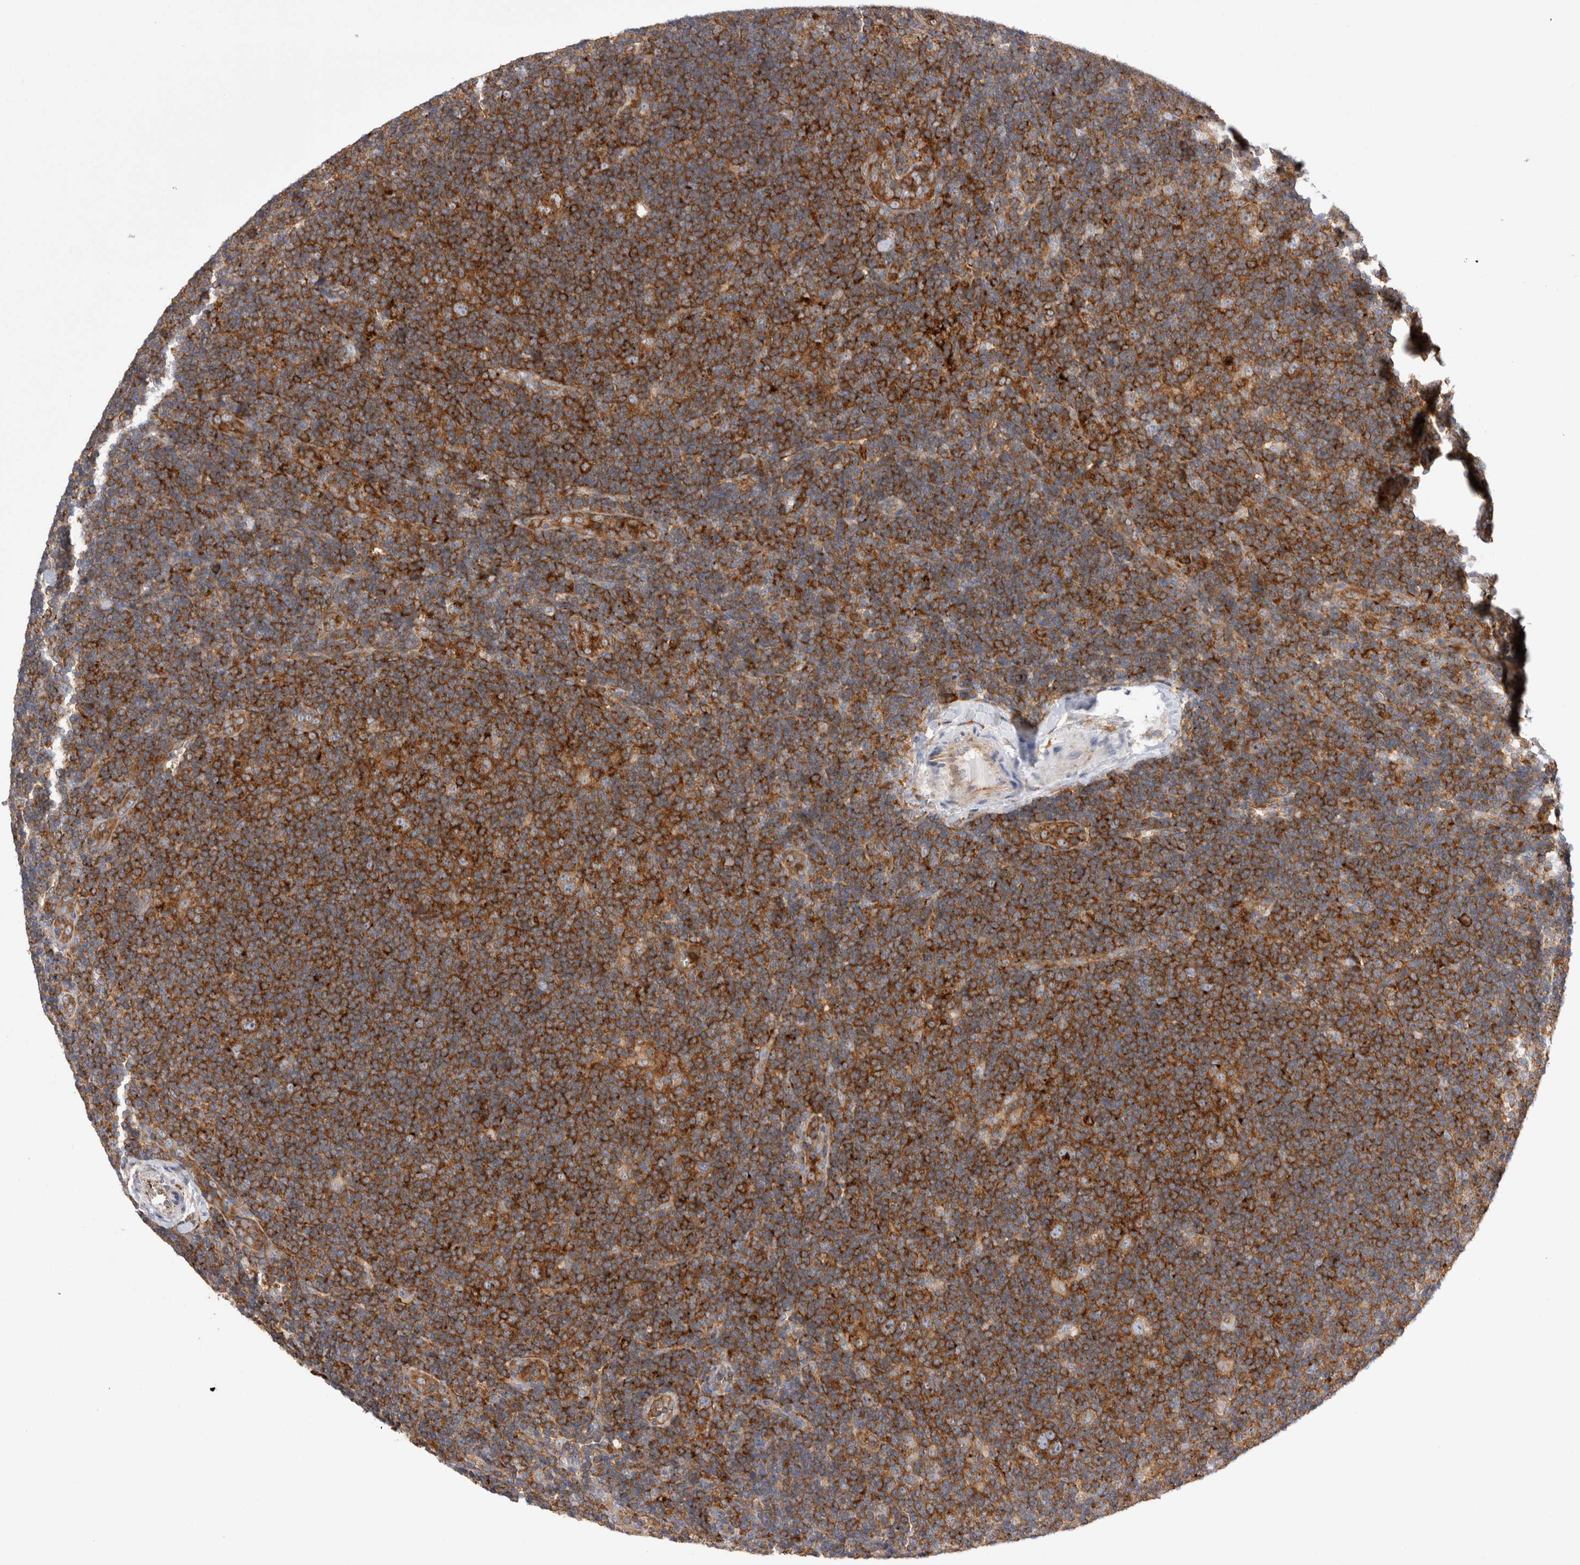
{"staining": {"intensity": "strong", "quantity": ">75%", "location": "cytoplasmic/membranous"}, "tissue": "lymphoma", "cell_type": "Tumor cells", "image_type": "cancer", "snomed": [{"axis": "morphology", "description": "Hodgkin's disease, NOS"}, {"axis": "topography", "description": "Lymph node"}], "caption": "This histopathology image displays Hodgkin's disease stained with IHC to label a protein in brown. The cytoplasmic/membranous of tumor cells show strong positivity for the protein. Nuclei are counter-stained blue.", "gene": "RAB11FIP1", "patient": {"sex": "female", "age": 57}}